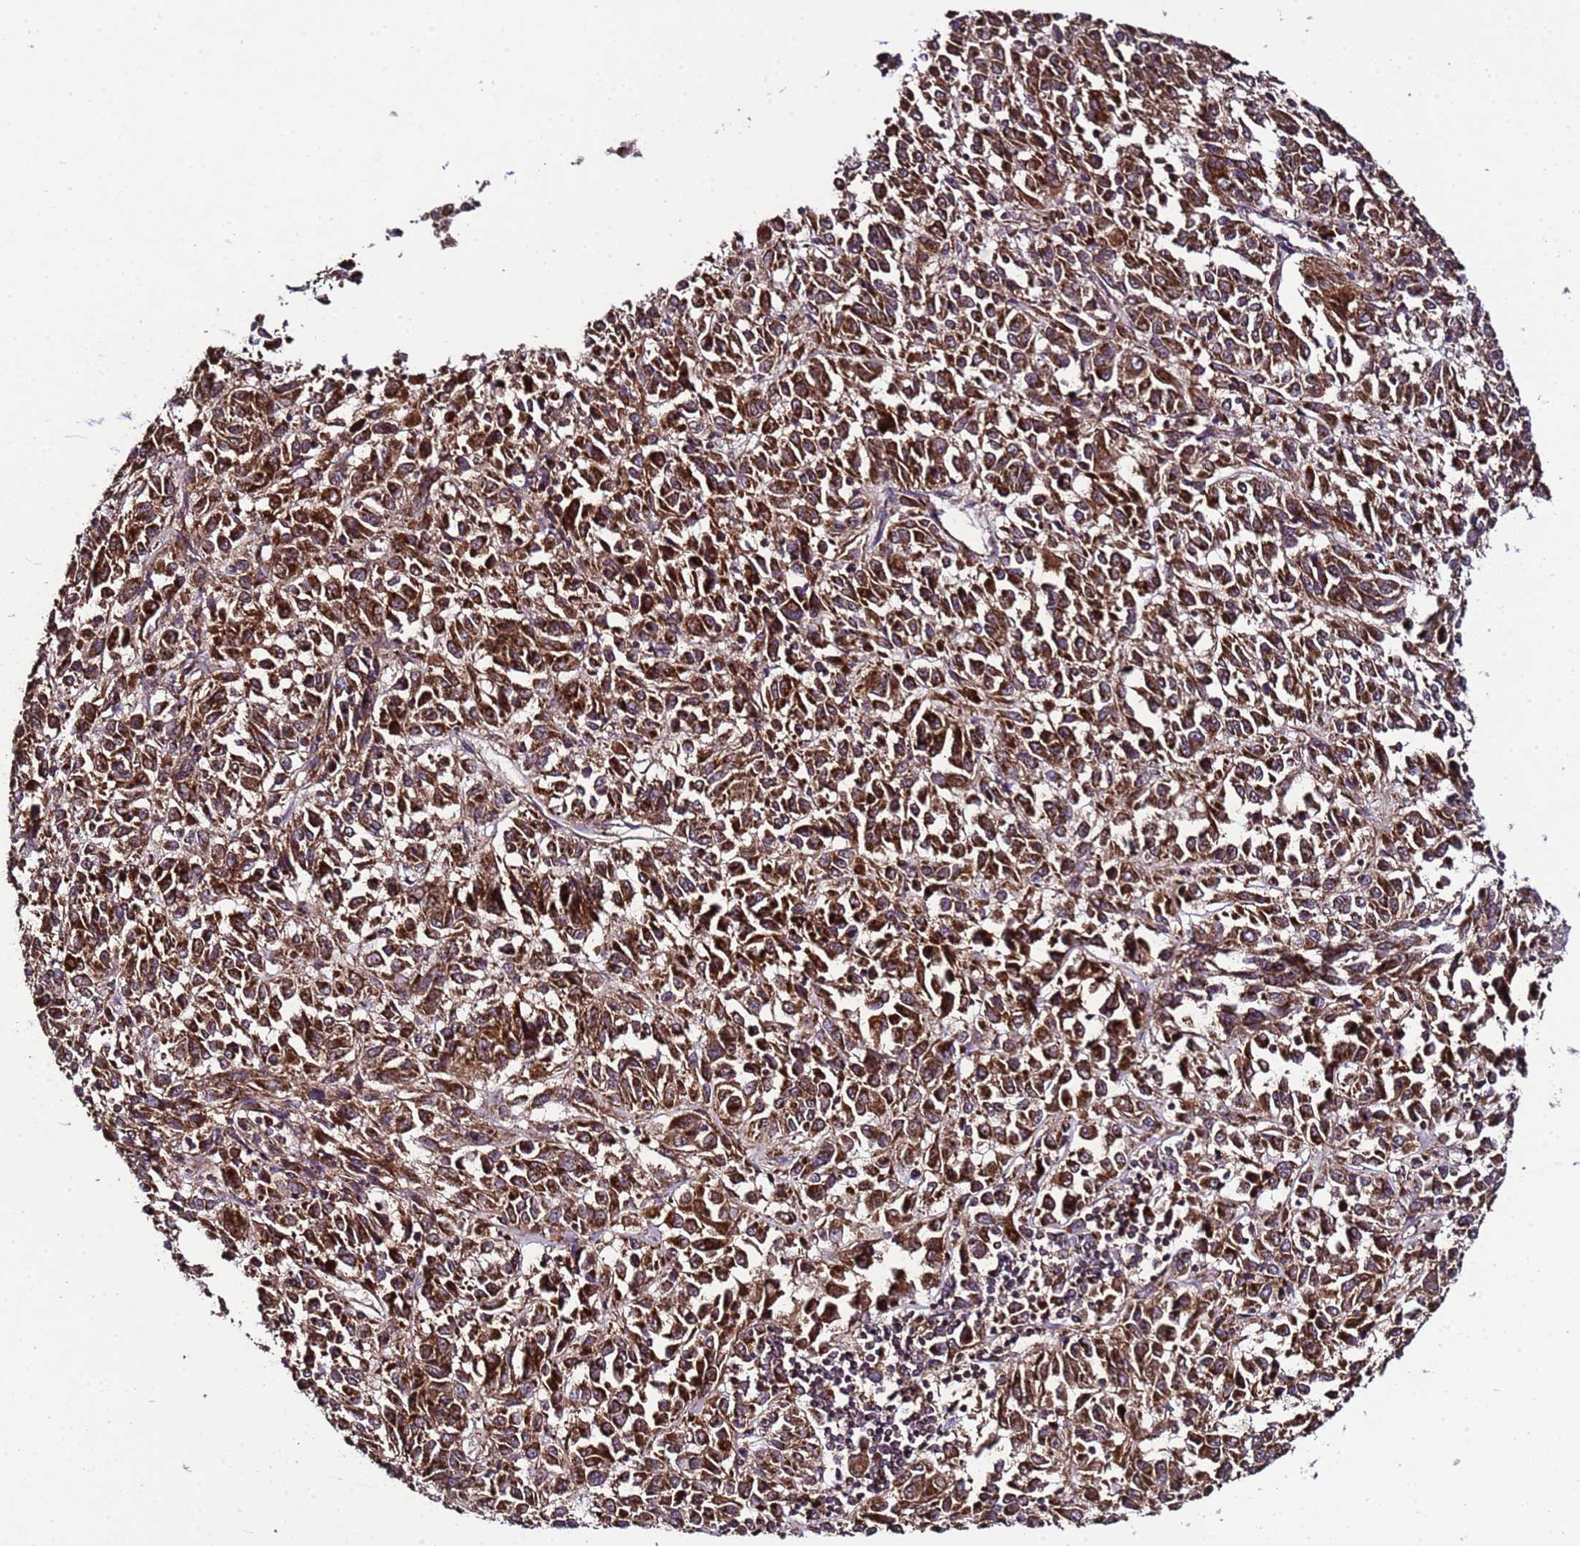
{"staining": {"intensity": "strong", "quantity": ">75%", "location": "cytoplasmic/membranous"}, "tissue": "melanoma", "cell_type": "Tumor cells", "image_type": "cancer", "snomed": [{"axis": "morphology", "description": "Malignant melanoma, Metastatic site"}, {"axis": "topography", "description": "Lung"}], "caption": "This is an image of IHC staining of malignant melanoma (metastatic site), which shows strong staining in the cytoplasmic/membranous of tumor cells.", "gene": "HSPBAP1", "patient": {"sex": "male", "age": 64}}